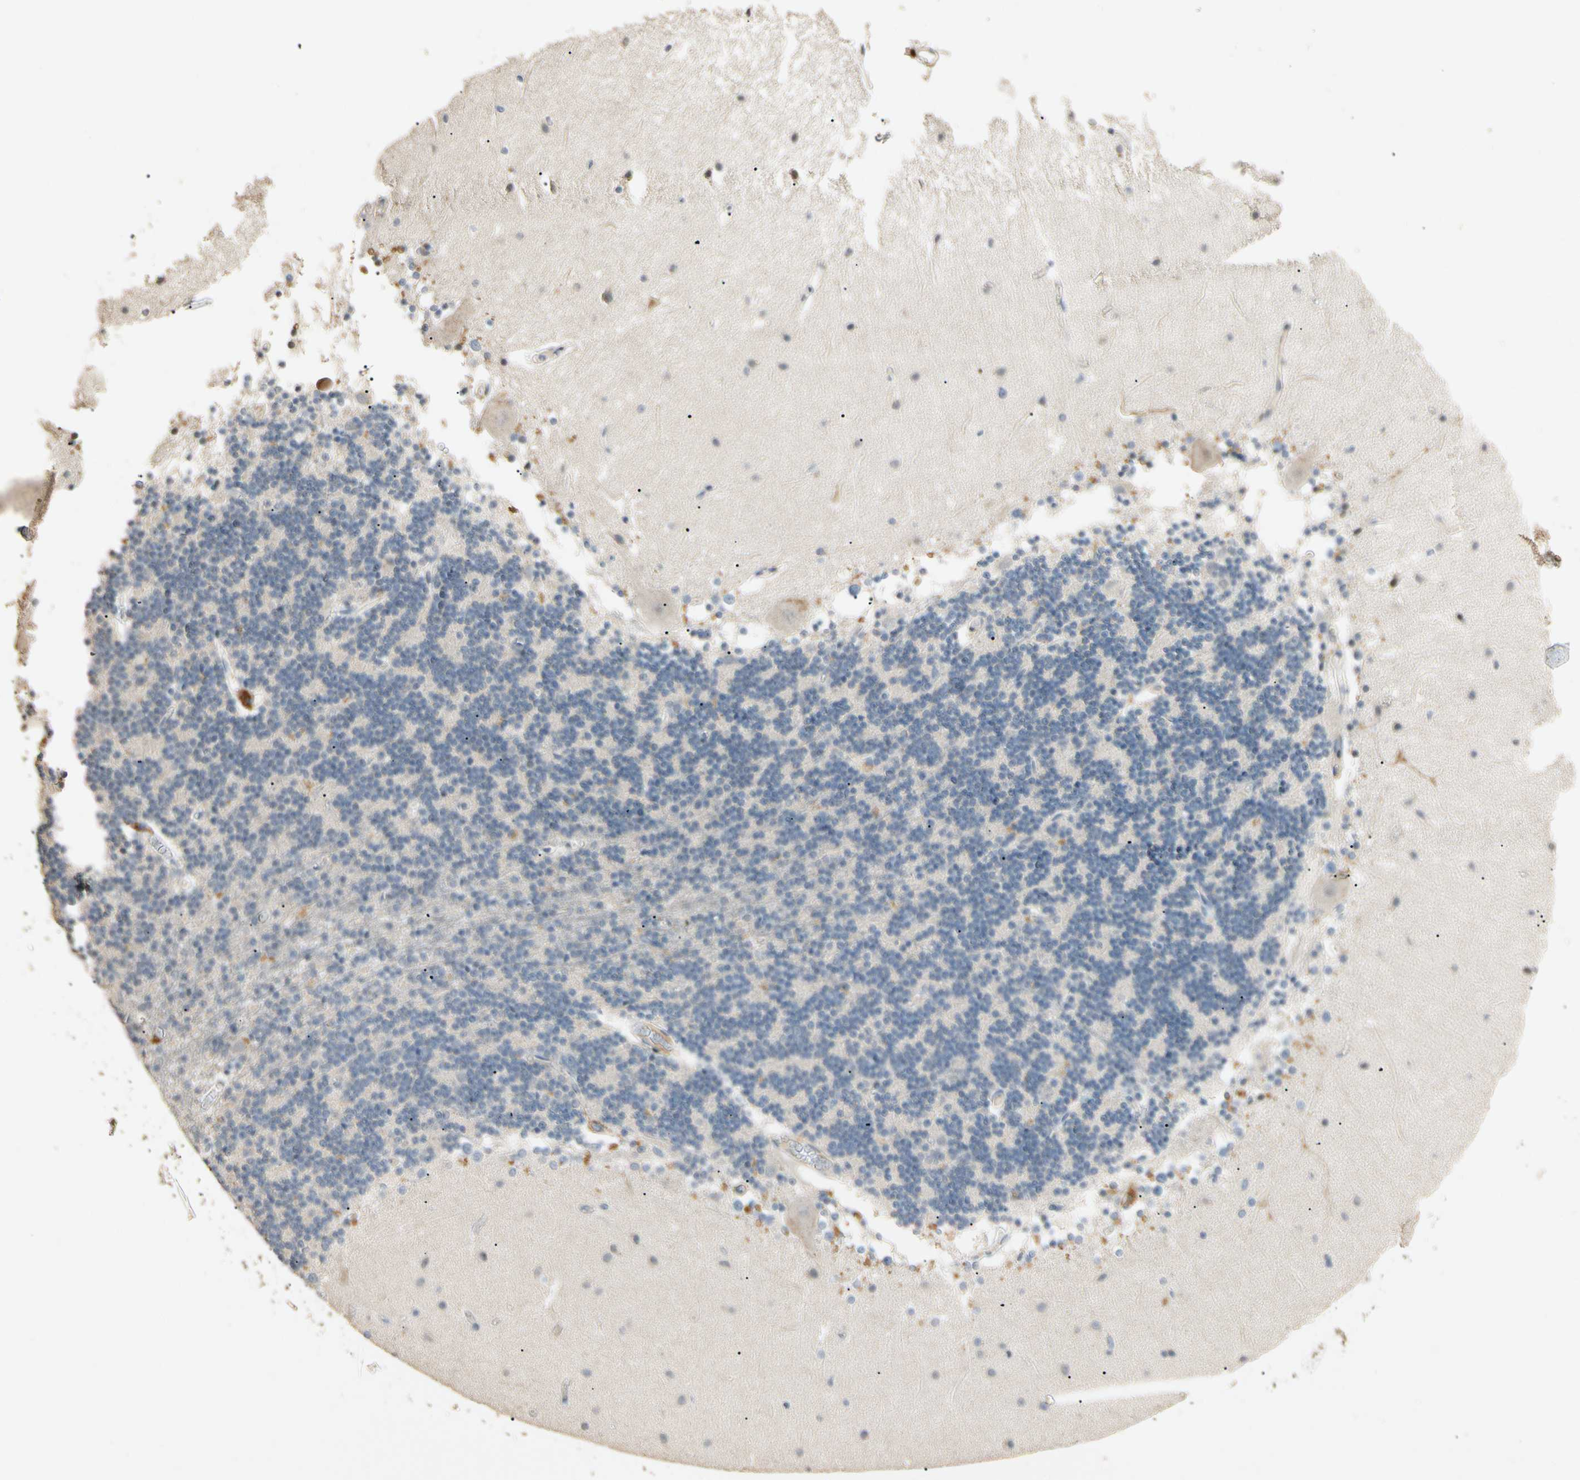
{"staining": {"intensity": "negative", "quantity": "none", "location": "none"}, "tissue": "cerebellum", "cell_type": "Cells in granular layer", "image_type": "normal", "snomed": [{"axis": "morphology", "description": "Normal tissue, NOS"}, {"axis": "topography", "description": "Cerebellum"}], "caption": "This micrograph is of normal cerebellum stained with immunohistochemistry (IHC) to label a protein in brown with the nuclei are counter-stained blue. There is no positivity in cells in granular layer.", "gene": "GNE", "patient": {"sex": "female", "age": 54}}